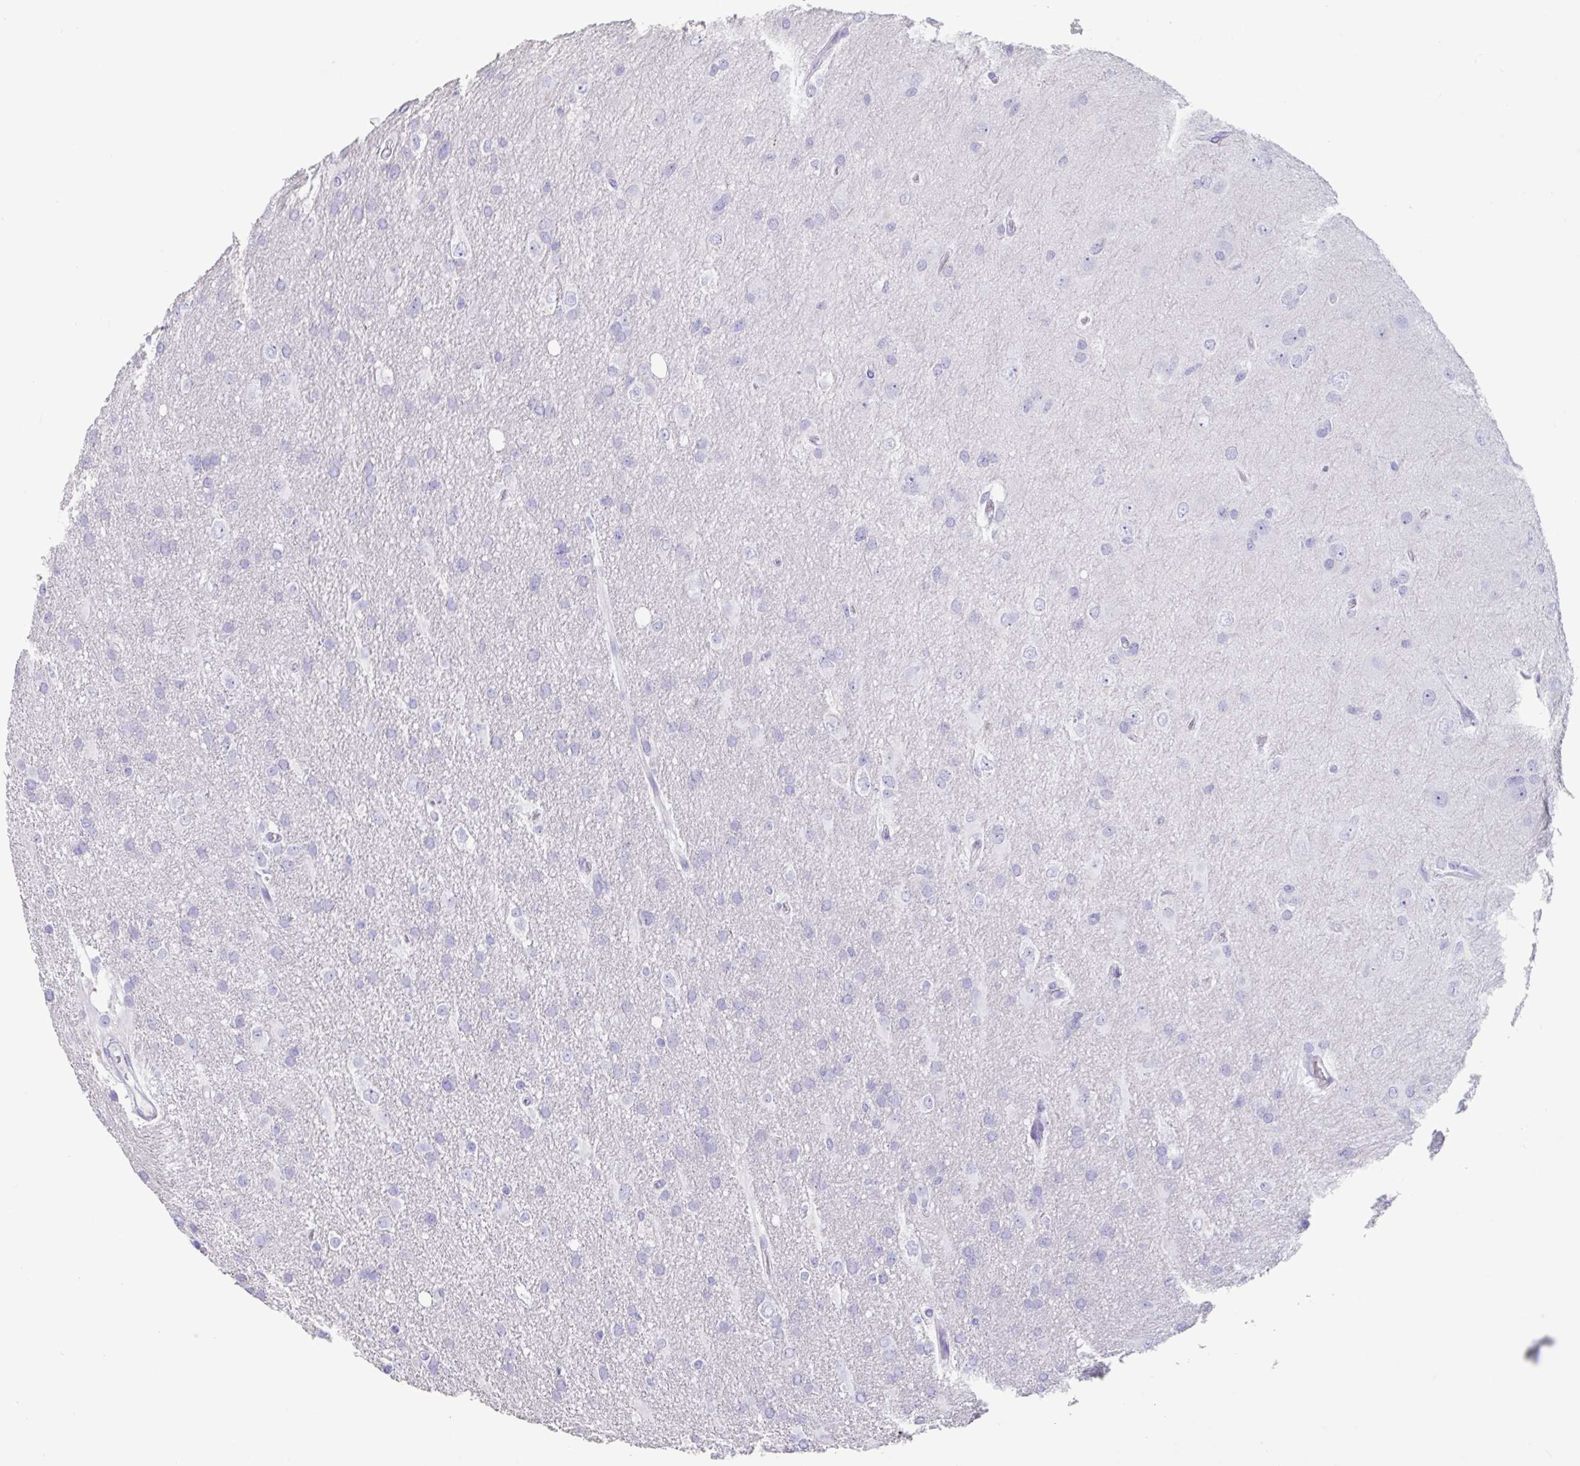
{"staining": {"intensity": "negative", "quantity": "none", "location": "none"}, "tissue": "glioma", "cell_type": "Tumor cells", "image_type": "cancer", "snomed": [{"axis": "morphology", "description": "Glioma, malignant, High grade"}, {"axis": "topography", "description": "Brain"}], "caption": "Immunohistochemical staining of glioma reveals no significant positivity in tumor cells. (Immunohistochemistry (ihc), brightfield microscopy, high magnification).", "gene": "TNNC1", "patient": {"sex": "male", "age": 53}}